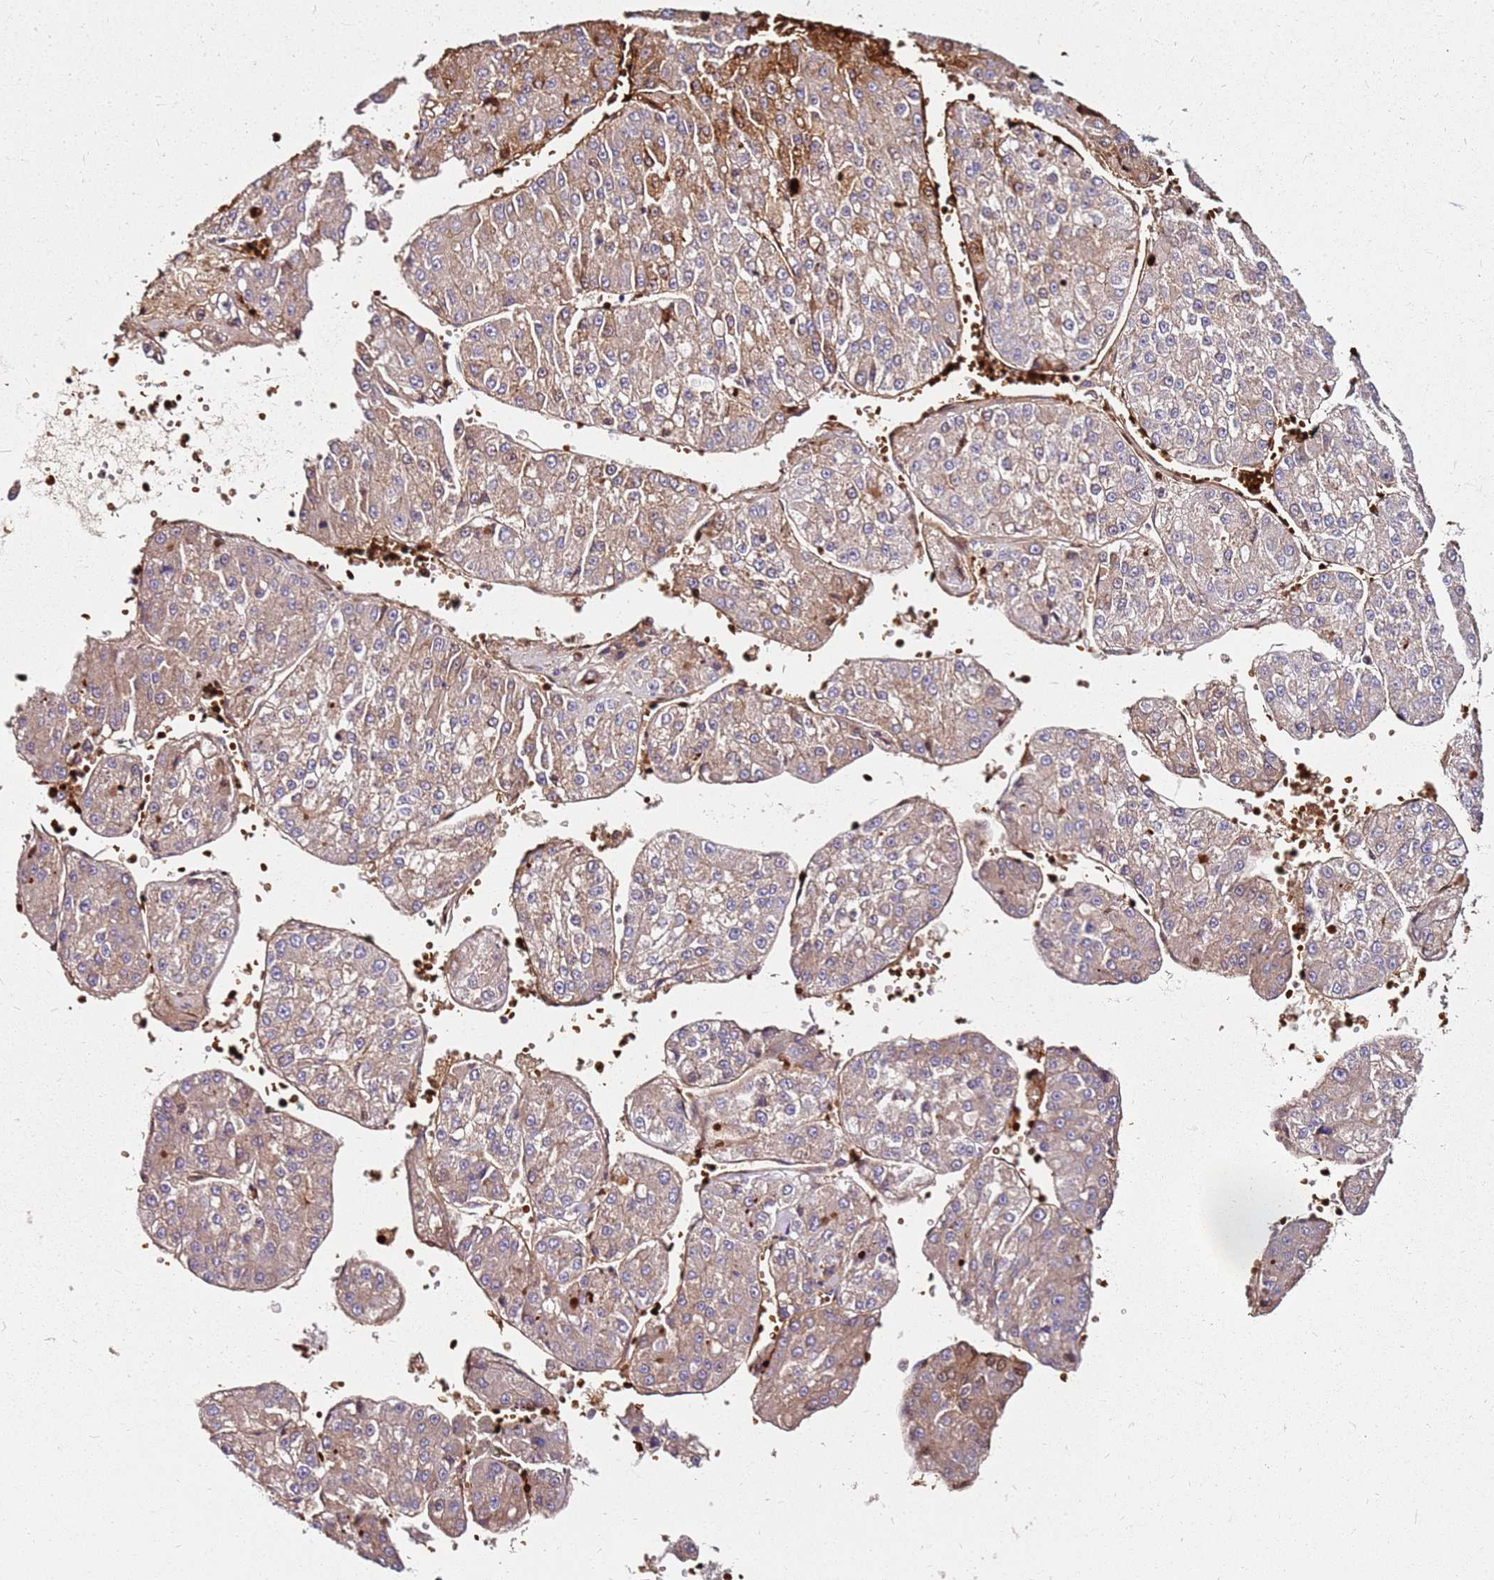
{"staining": {"intensity": "strong", "quantity": "<25%", "location": "cytoplasmic/membranous,nuclear"}, "tissue": "liver cancer", "cell_type": "Tumor cells", "image_type": "cancer", "snomed": [{"axis": "morphology", "description": "Carcinoma, Hepatocellular, NOS"}, {"axis": "topography", "description": "Liver"}], "caption": "Immunohistochemical staining of human liver hepatocellular carcinoma demonstrates strong cytoplasmic/membranous and nuclear protein expression in approximately <25% of tumor cells.", "gene": "RNF11", "patient": {"sex": "female", "age": 73}}